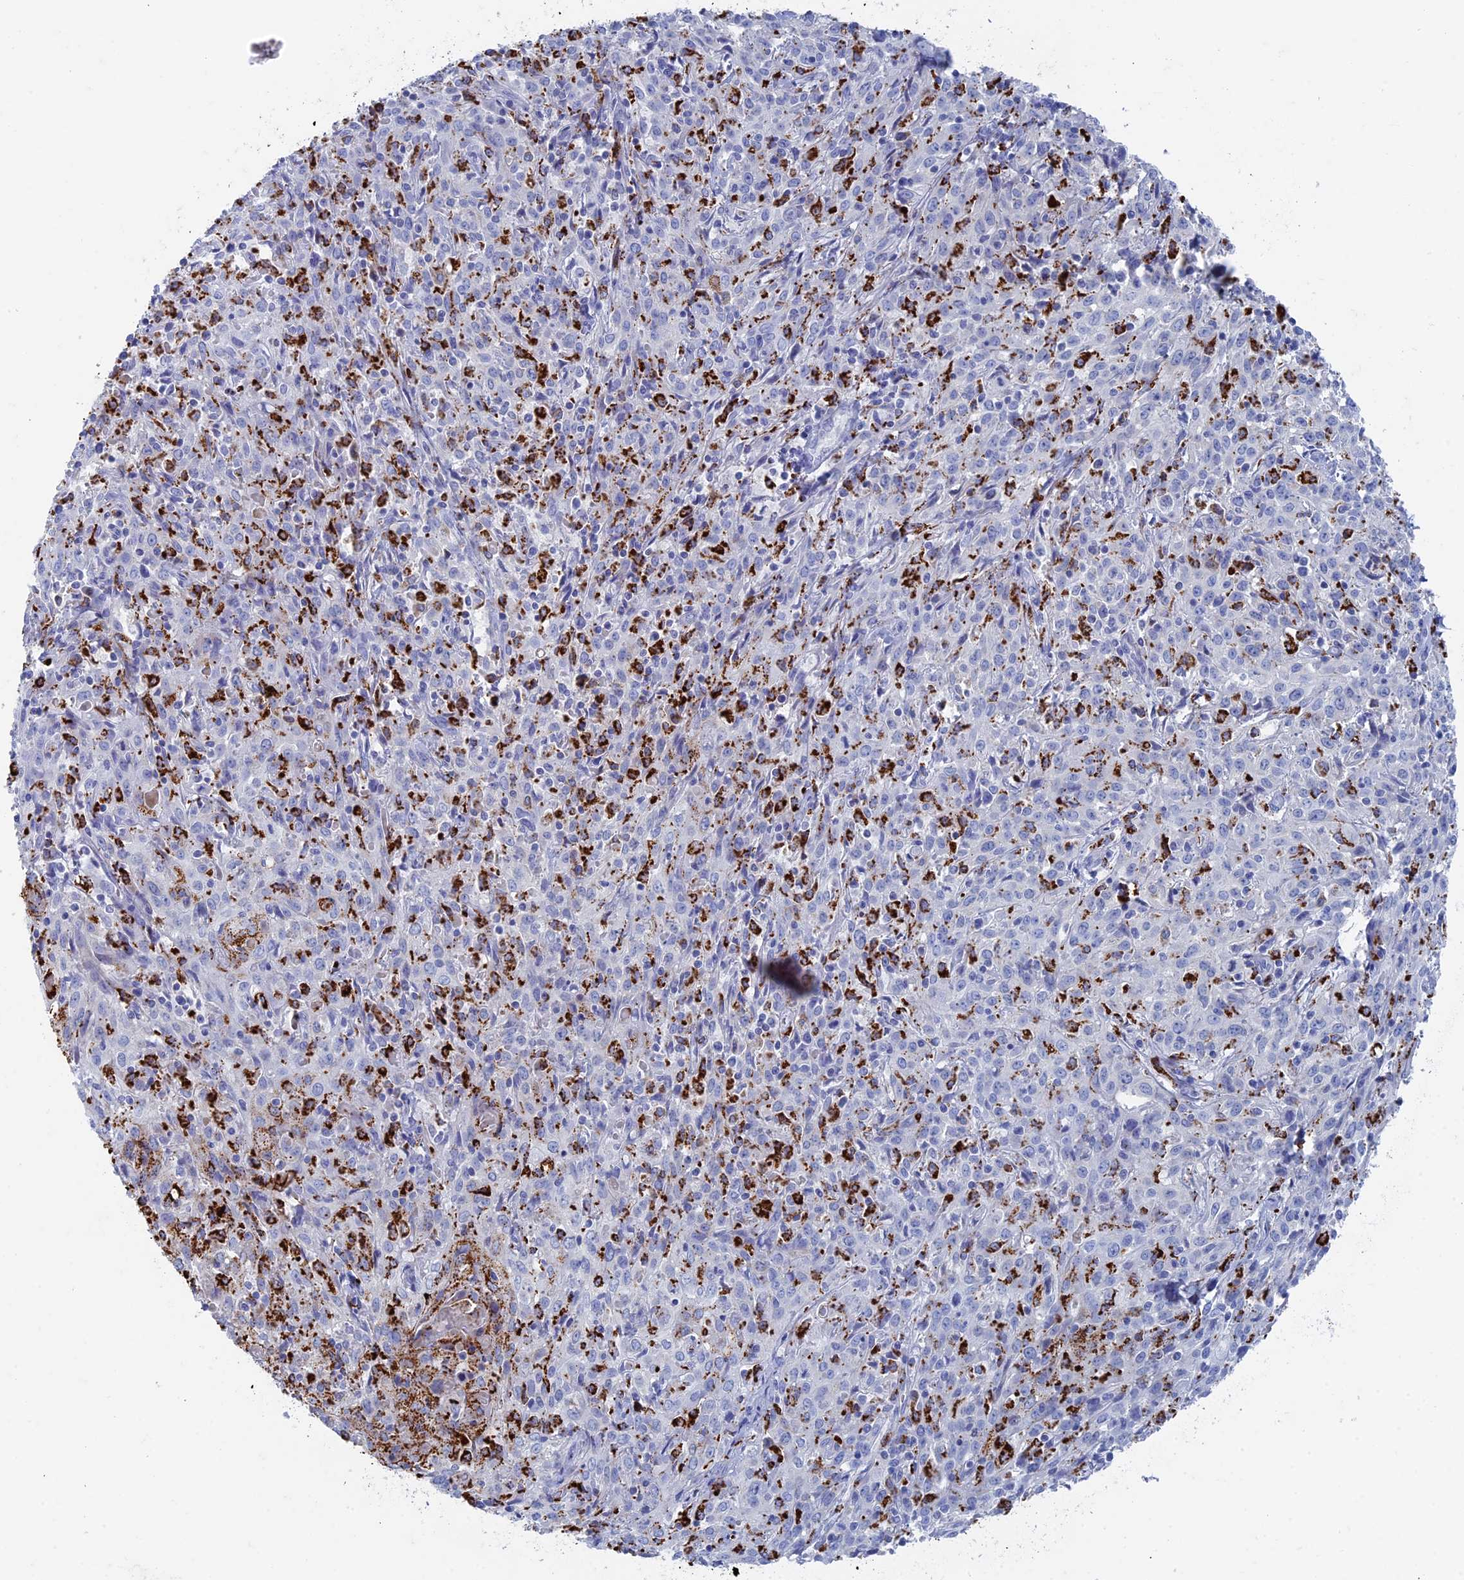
{"staining": {"intensity": "strong", "quantity": "<25%", "location": "cytoplasmic/membranous"}, "tissue": "cervical cancer", "cell_type": "Tumor cells", "image_type": "cancer", "snomed": [{"axis": "morphology", "description": "Squamous cell carcinoma, NOS"}, {"axis": "topography", "description": "Cervix"}], "caption": "Human squamous cell carcinoma (cervical) stained with a protein marker shows strong staining in tumor cells.", "gene": "ALMS1", "patient": {"sex": "female", "age": 57}}